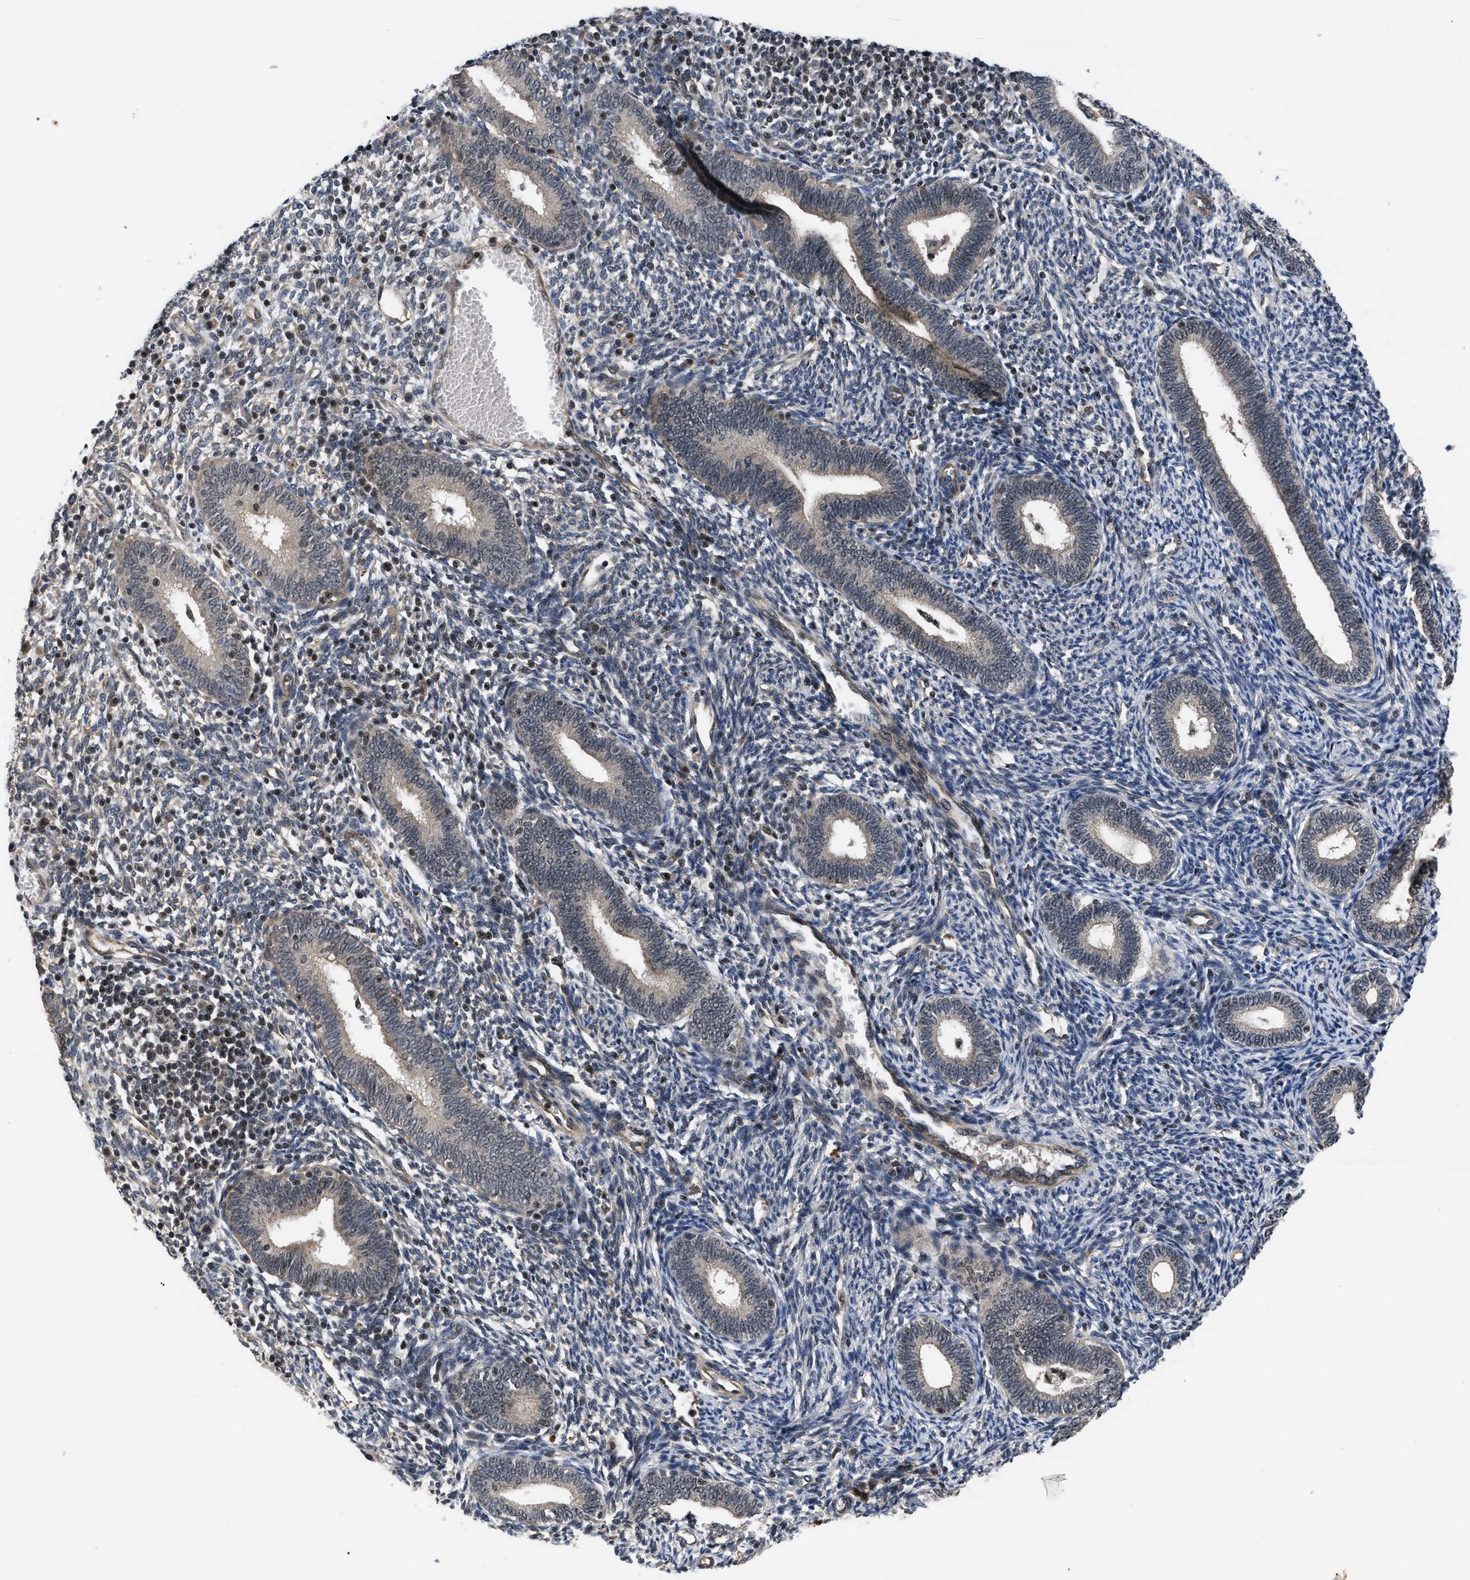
{"staining": {"intensity": "weak", "quantity": "25%-75%", "location": "cytoplasmic/membranous"}, "tissue": "endometrium", "cell_type": "Cells in endometrial stroma", "image_type": "normal", "snomed": [{"axis": "morphology", "description": "Normal tissue, NOS"}, {"axis": "topography", "description": "Endometrium"}], "caption": "Weak cytoplasmic/membranous expression for a protein is seen in approximately 25%-75% of cells in endometrial stroma of normal endometrium using immunohistochemistry.", "gene": "DNAJC14", "patient": {"sex": "female", "age": 41}}